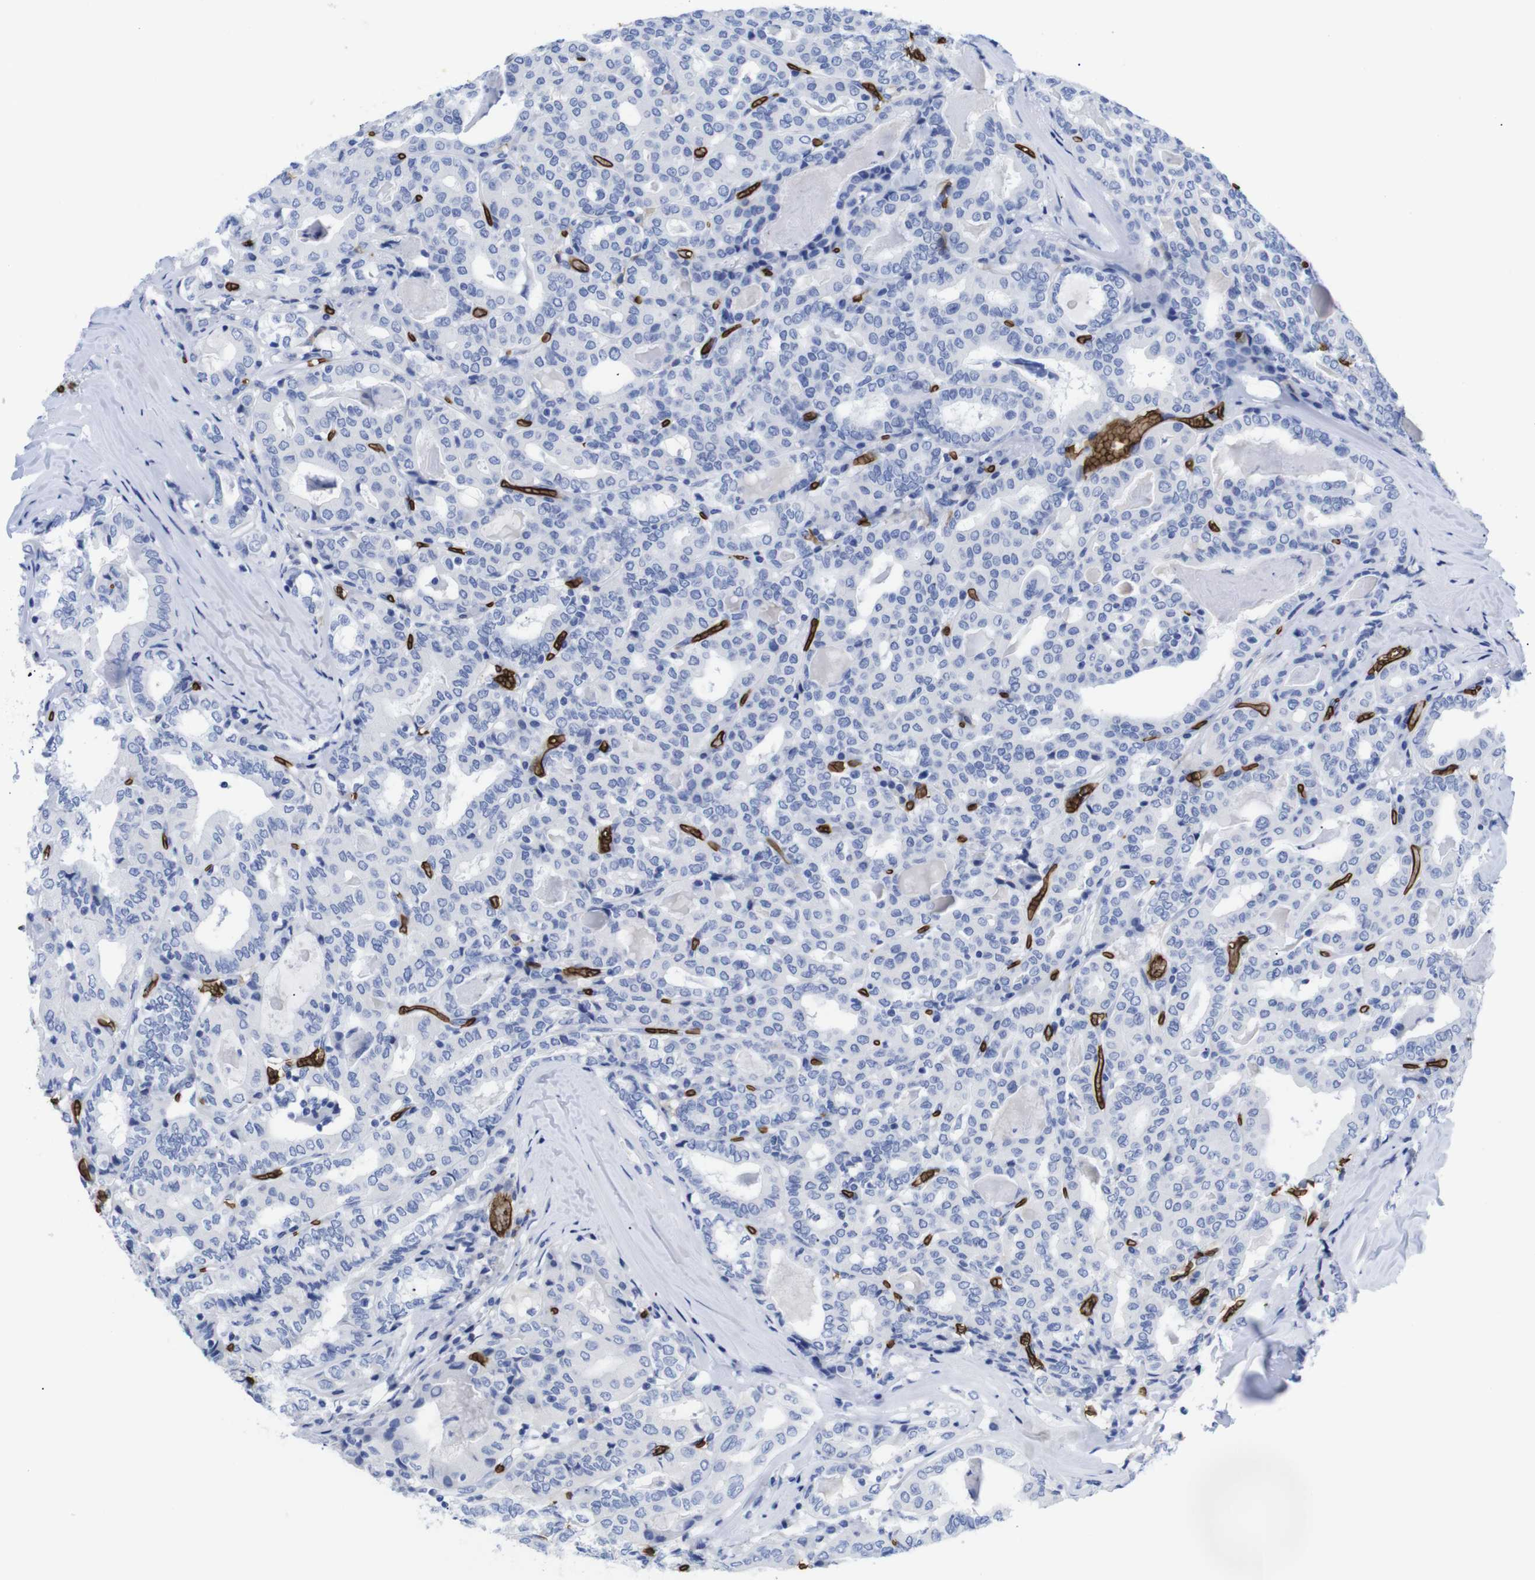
{"staining": {"intensity": "negative", "quantity": "none", "location": "none"}, "tissue": "thyroid cancer", "cell_type": "Tumor cells", "image_type": "cancer", "snomed": [{"axis": "morphology", "description": "Papillary adenocarcinoma, NOS"}, {"axis": "topography", "description": "Thyroid gland"}], "caption": "Human thyroid cancer (papillary adenocarcinoma) stained for a protein using IHC demonstrates no expression in tumor cells.", "gene": "S1PR2", "patient": {"sex": "female", "age": 42}}